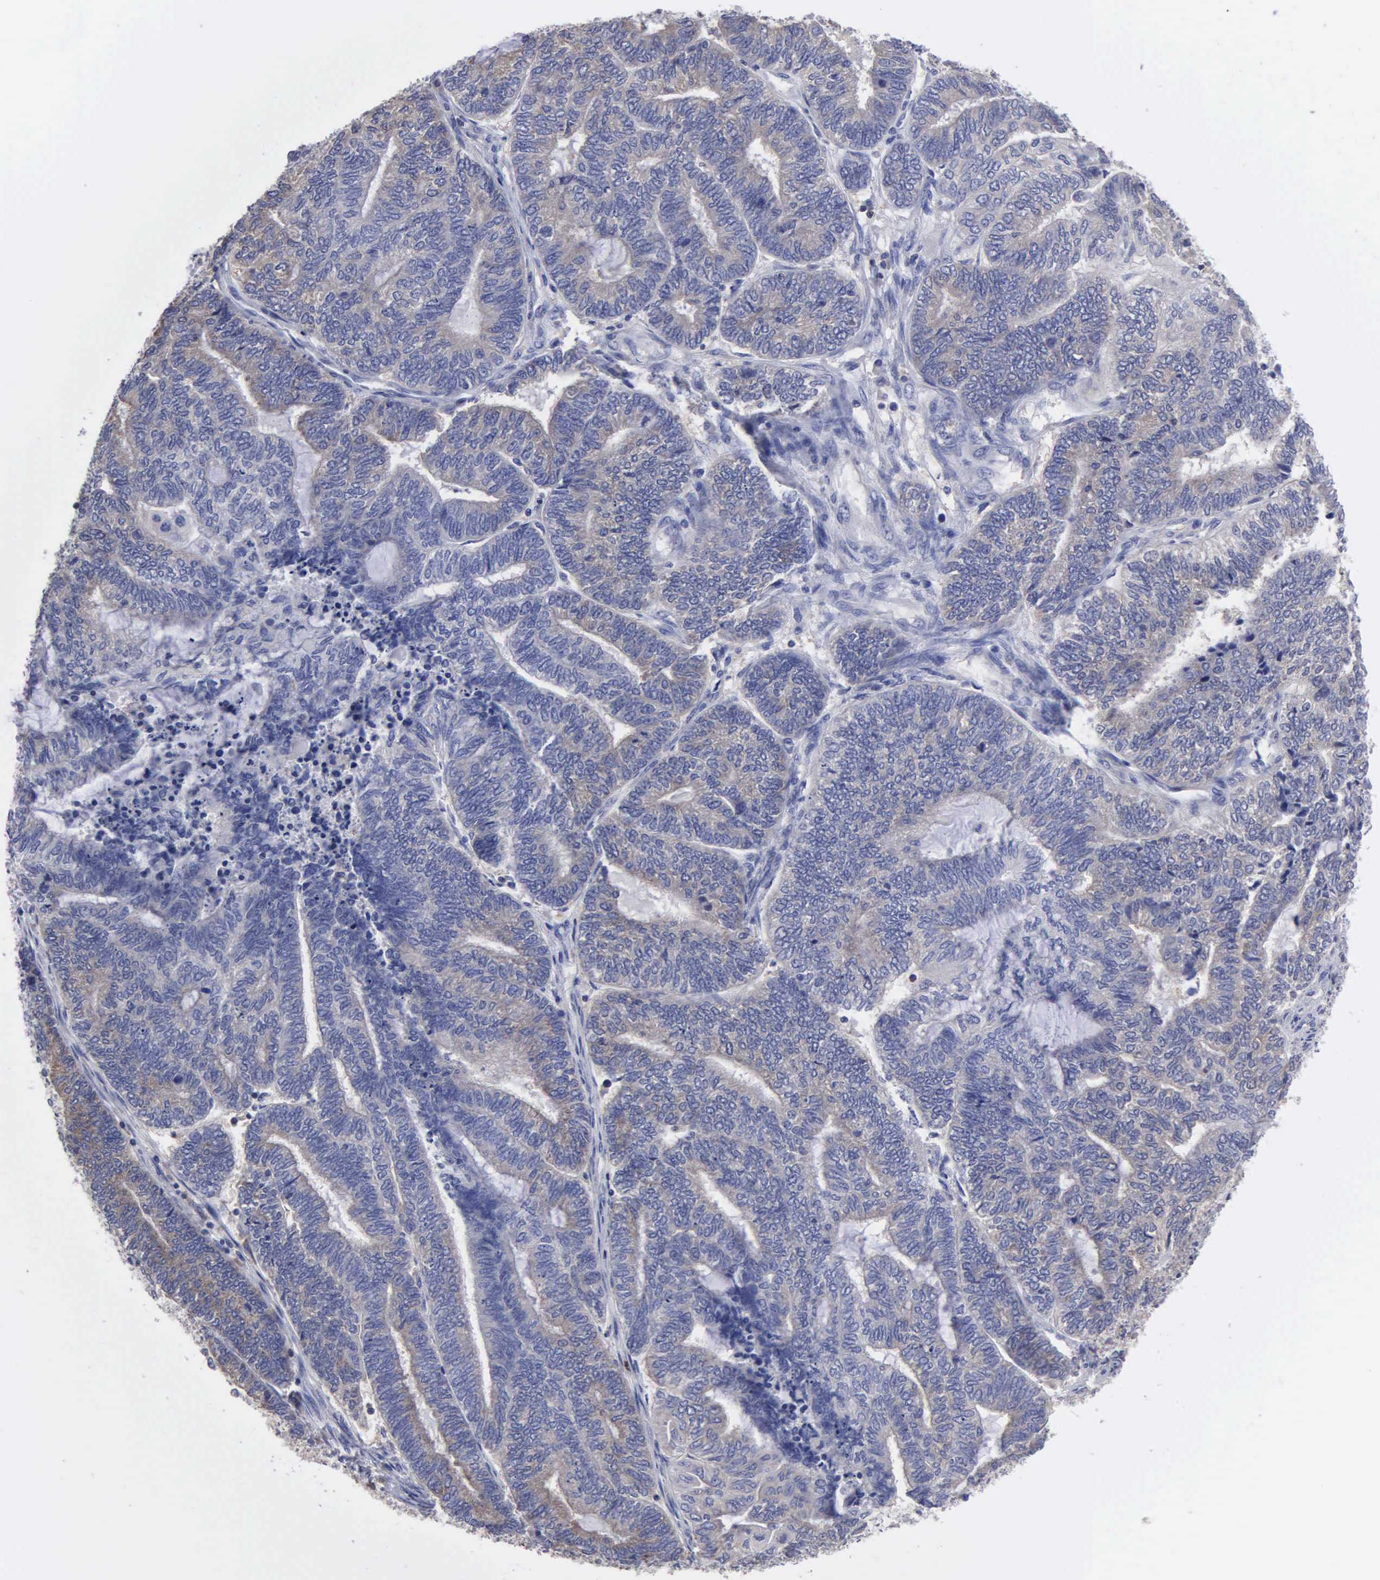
{"staining": {"intensity": "weak", "quantity": "<25%", "location": "cytoplasmic/membranous"}, "tissue": "endometrial cancer", "cell_type": "Tumor cells", "image_type": "cancer", "snomed": [{"axis": "morphology", "description": "Adenocarcinoma, NOS"}, {"axis": "topography", "description": "Uterus"}, {"axis": "topography", "description": "Endometrium"}], "caption": "This is an immunohistochemistry (IHC) photomicrograph of endometrial cancer. There is no staining in tumor cells.", "gene": "G6PD", "patient": {"sex": "female", "age": 70}}